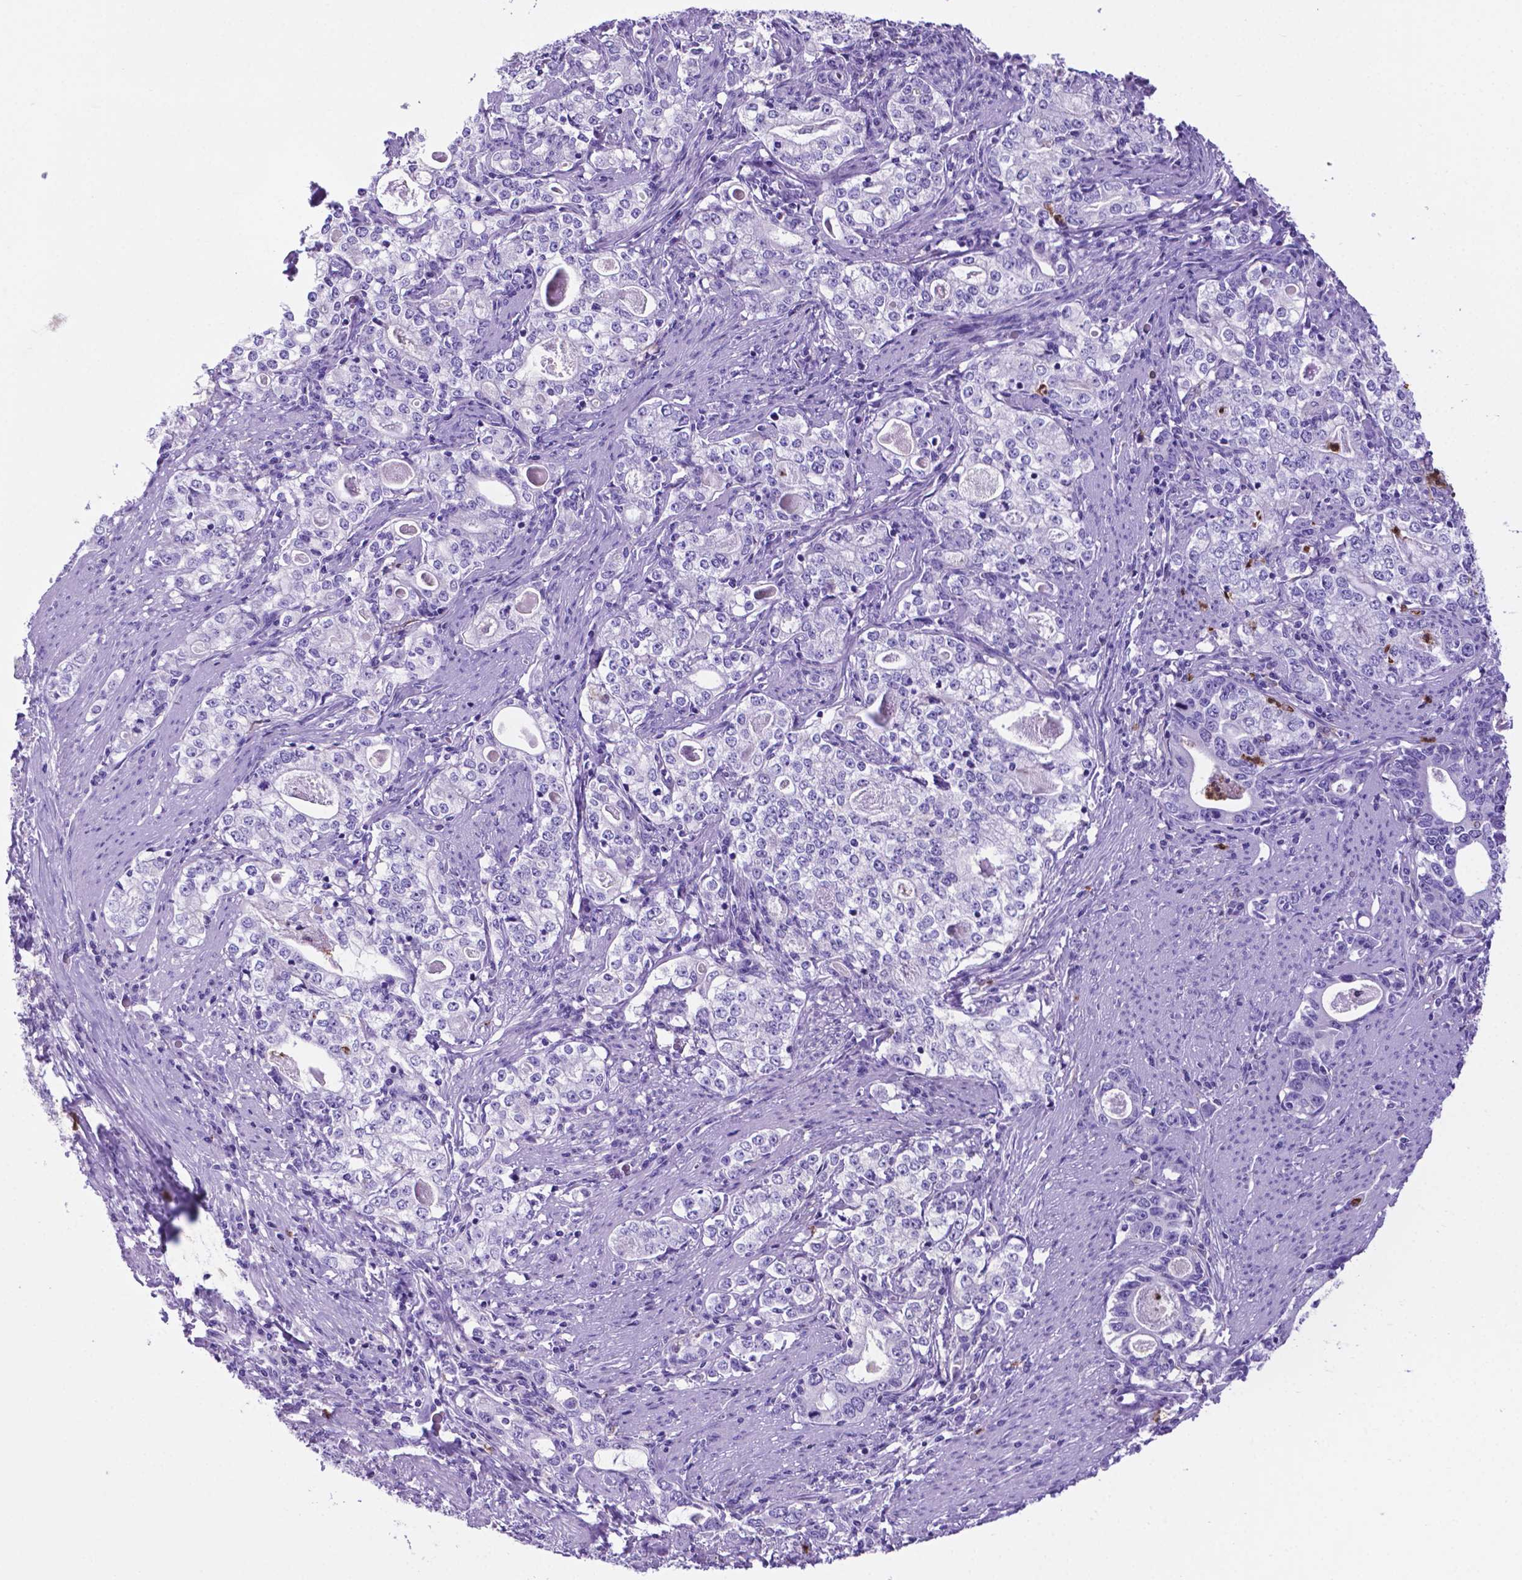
{"staining": {"intensity": "negative", "quantity": "none", "location": "none"}, "tissue": "stomach cancer", "cell_type": "Tumor cells", "image_type": "cancer", "snomed": [{"axis": "morphology", "description": "Adenocarcinoma, NOS"}, {"axis": "topography", "description": "Stomach, lower"}], "caption": "Immunohistochemical staining of human adenocarcinoma (stomach) reveals no significant expression in tumor cells. (IHC, brightfield microscopy, high magnification).", "gene": "LZTR1", "patient": {"sex": "female", "age": 72}}